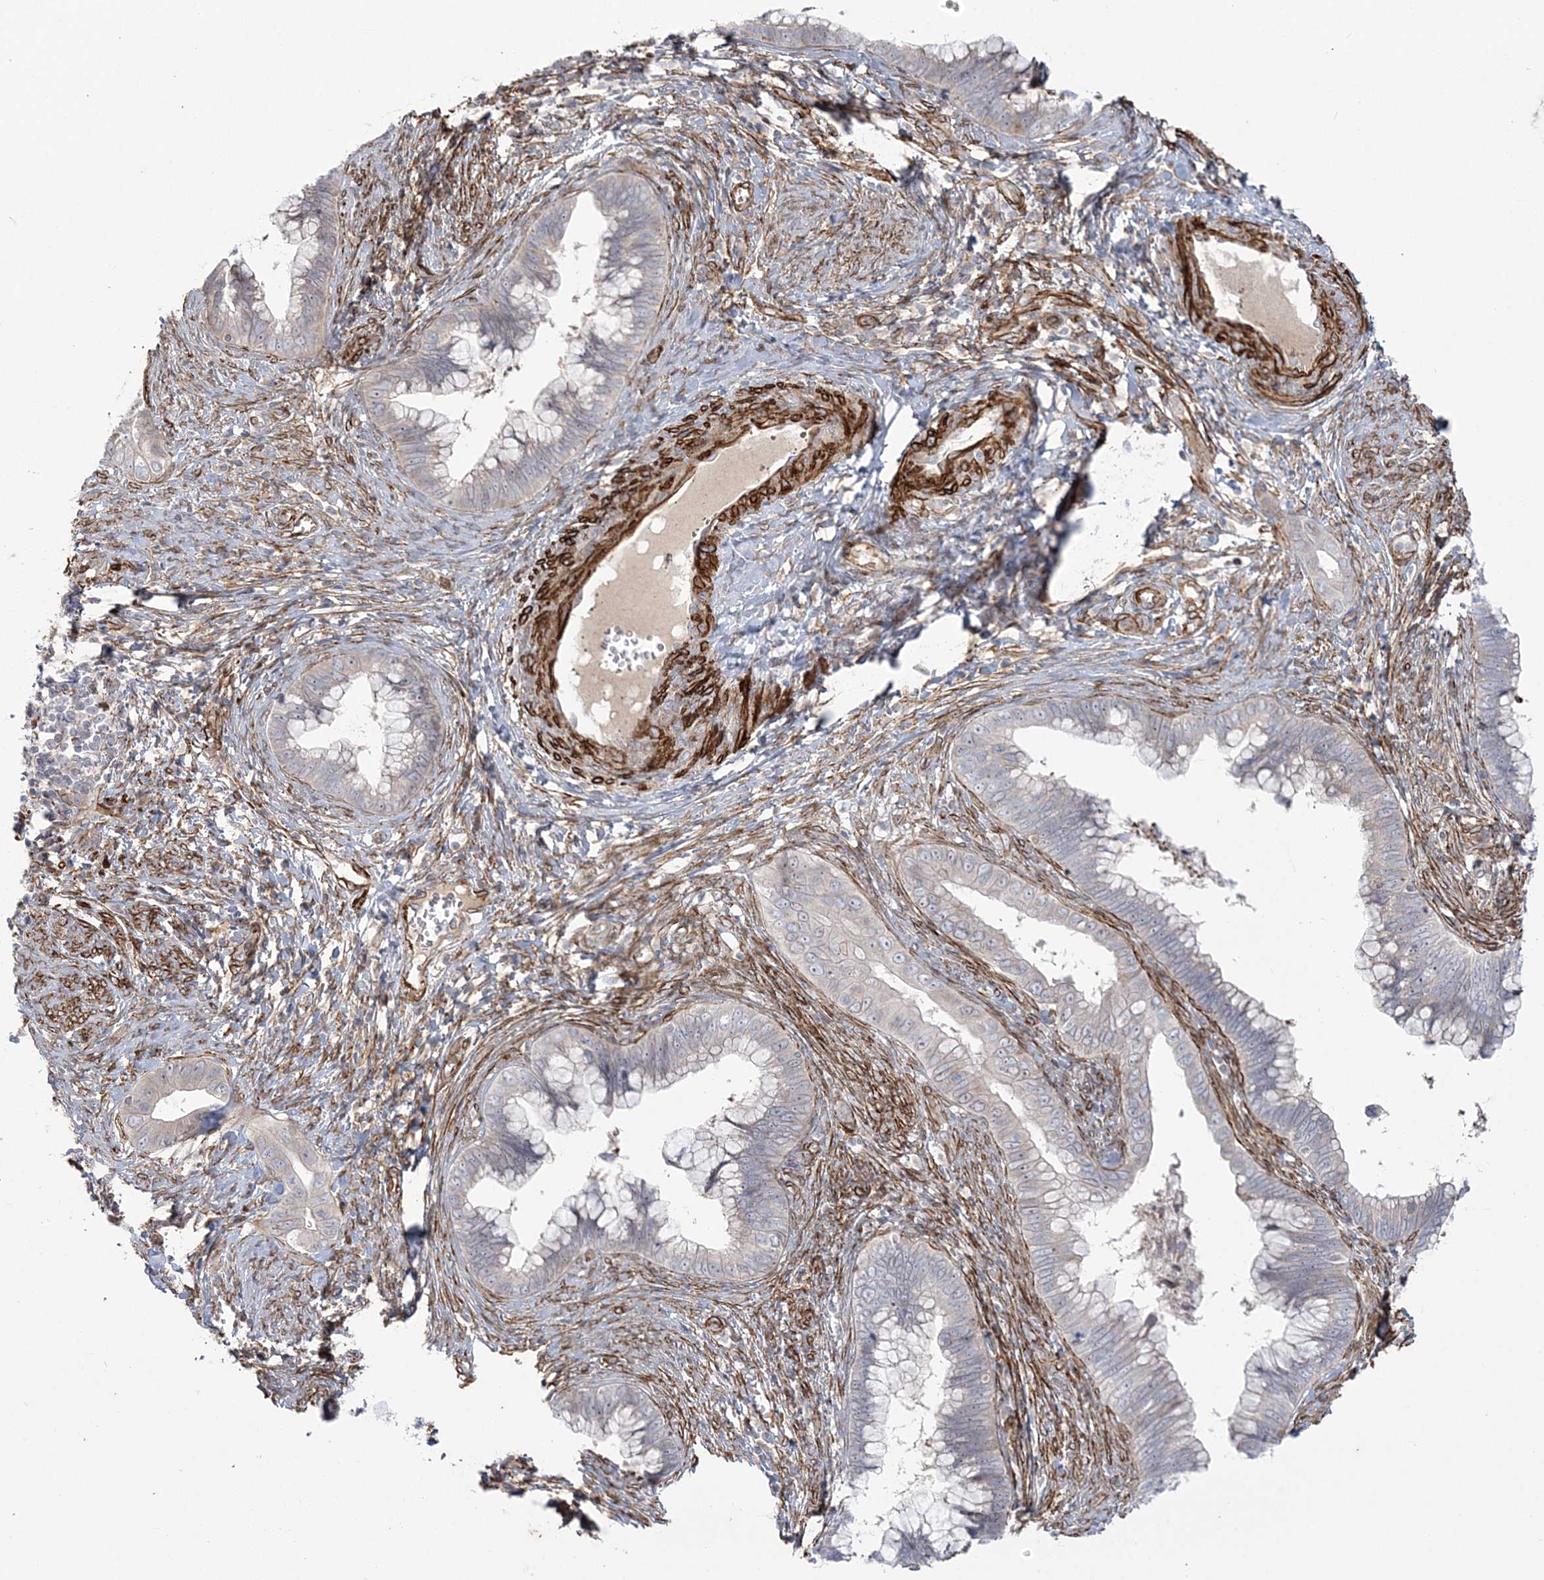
{"staining": {"intensity": "negative", "quantity": "none", "location": "none"}, "tissue": "cervical cancer", "cell_type": "Tumor cells", "image_type": "cancer", "snomed": [{"axis": "morphology", "description": "Adenocarcinoma, NOS"}, {"axis": "topography", "description": "Cervix"}], "caption": "An IHC micrograph of cervical cancer is shown. There is no staining in tumor cells of cervical cancer.", "gene": "NUDT9", "patient": {"sex": "female", "age": 44}}